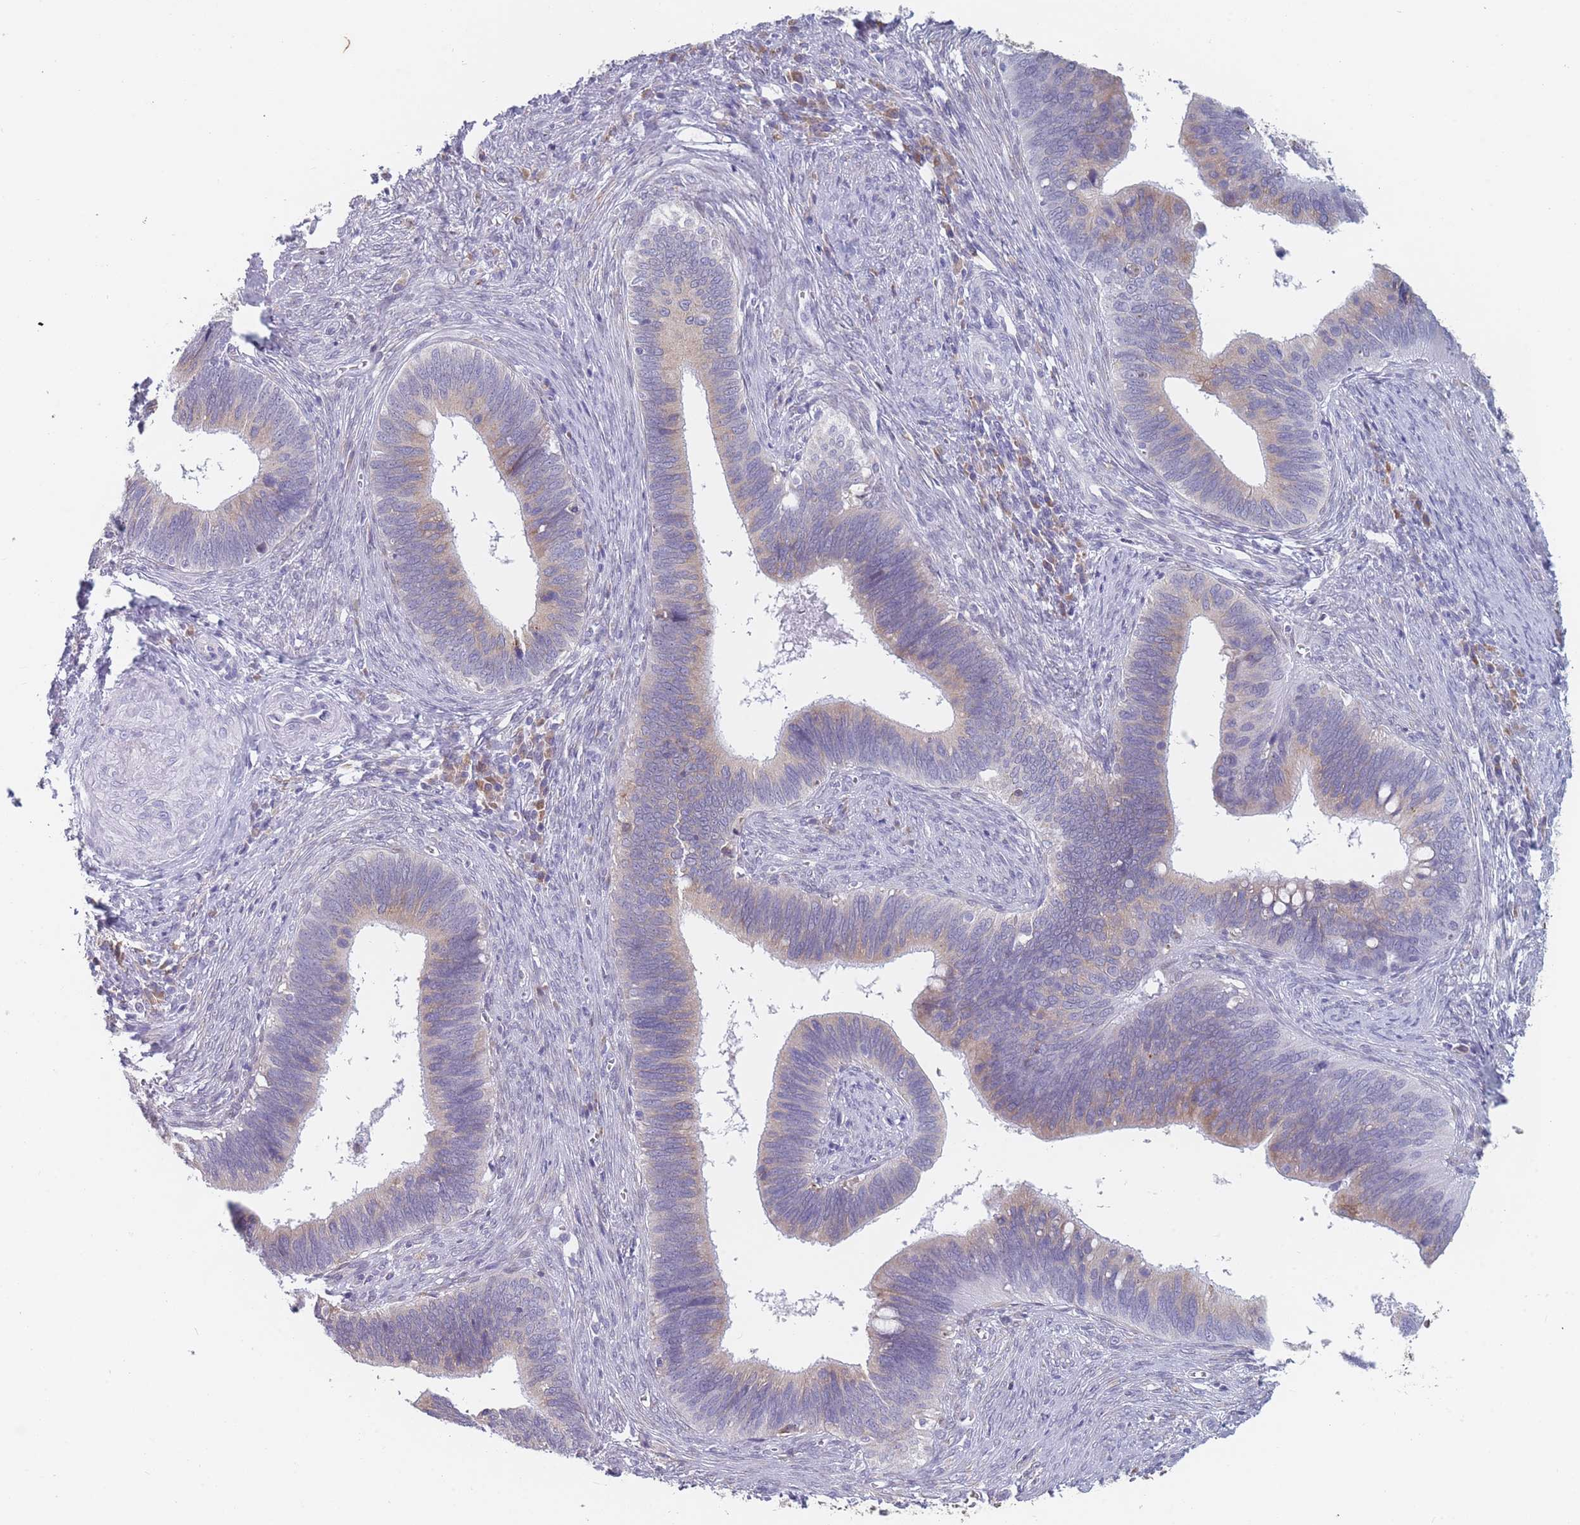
{"staining": {"intensity": "weak", "quantity": "25%-75%", "location": "cytoplasmic/membranous"}, "tissue": "cervical cancer", "cell_type": "Tumor cells", "image_type": "cancer", "snomed": [{"axis": "morphology", "description": "Adenocarcinoma, NOS"}, {"axis": "topography", "description": "Cervix"}], "caption": "Brown immunohistochemical staining in adenocarcinoma (cervical) exhibits weak cytoplasmic/membranous positivity in about 25%-75% of tumor cells. (DAB IHC, brown staining for protein, blue staining for nuclei).", "gene": "TMED10", "patient": {"sex": "female", "age": 42}}